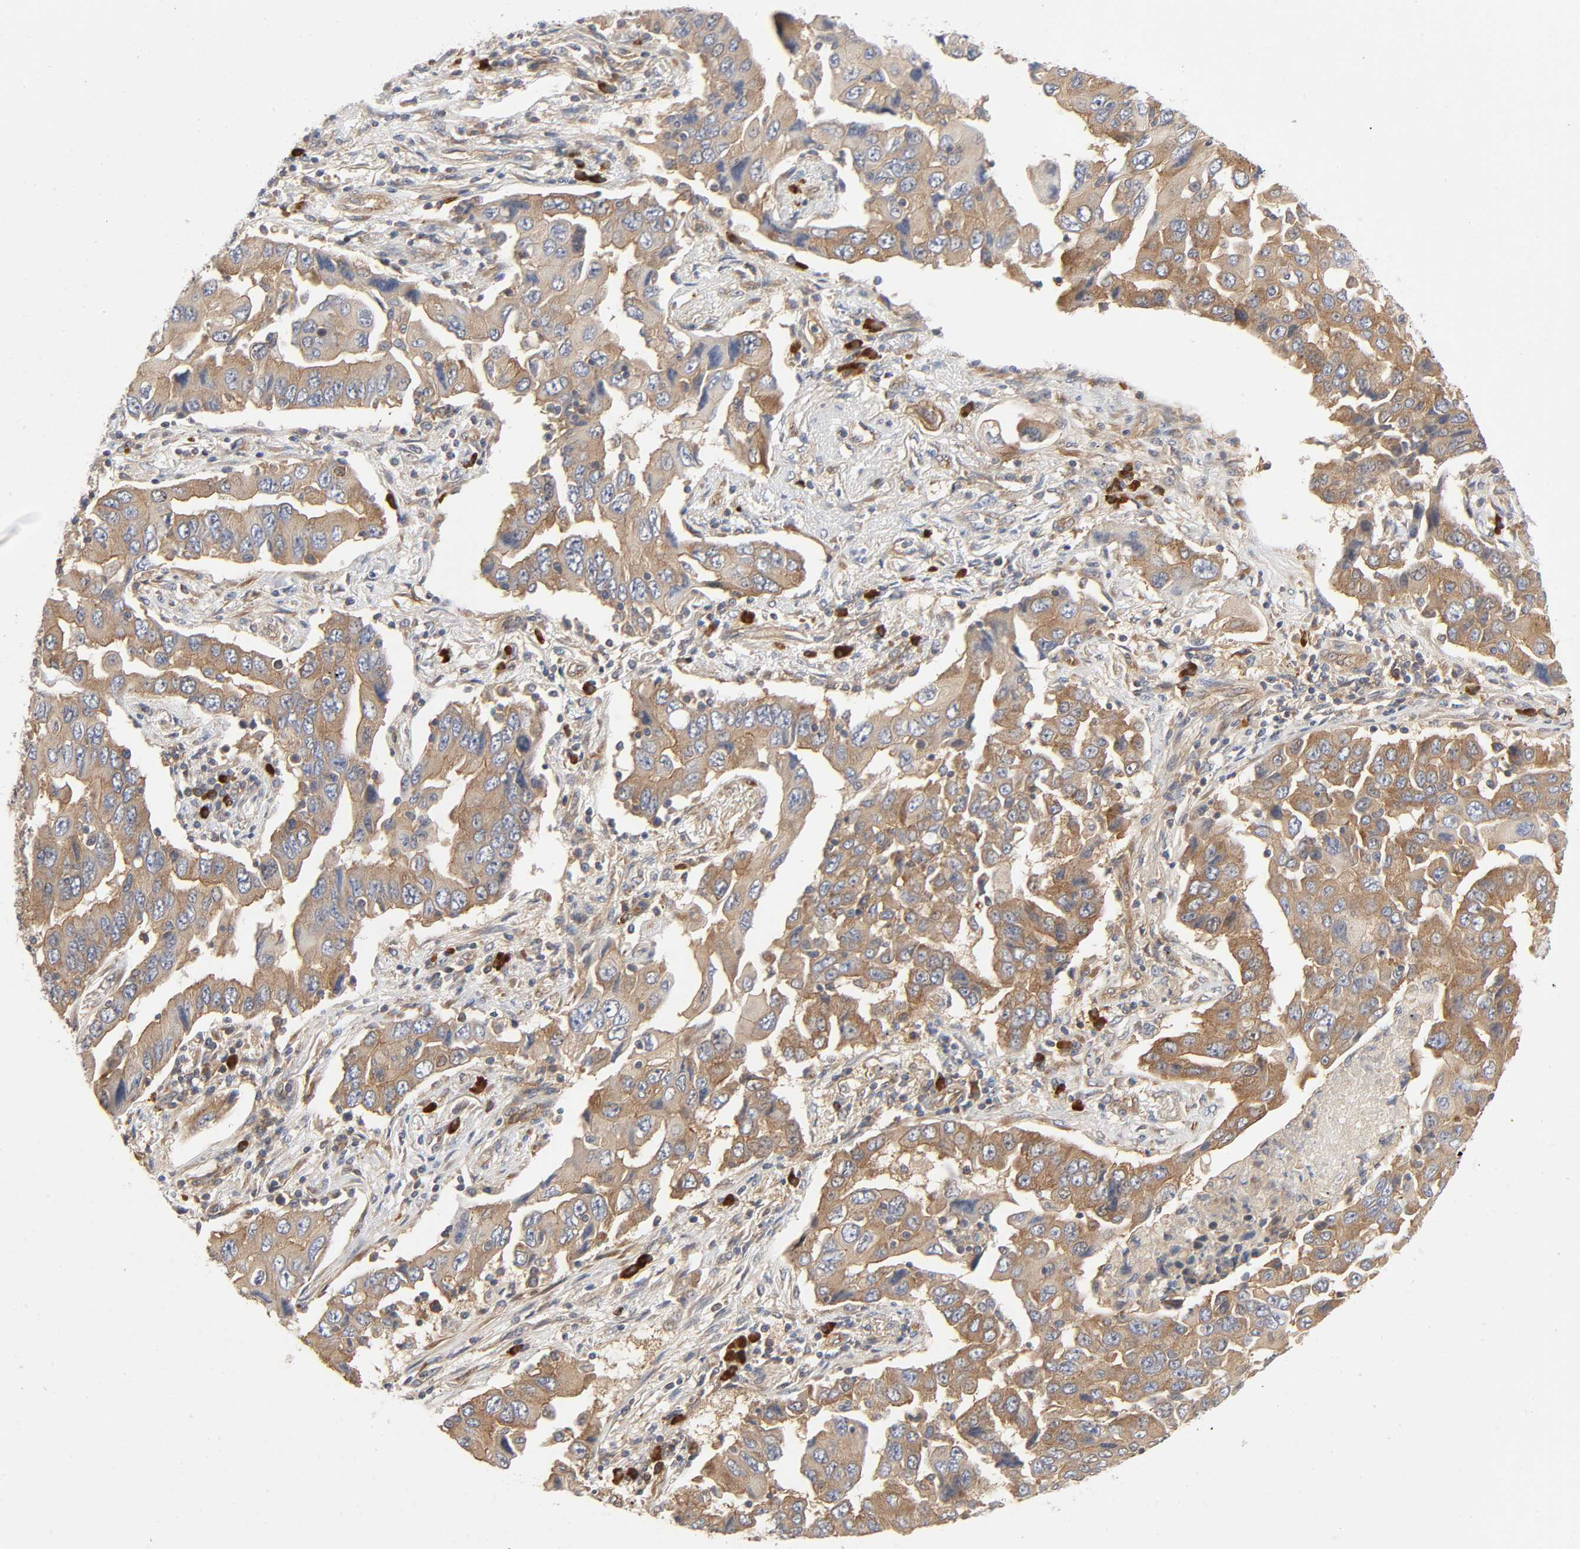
{"staining": {"intensity": "moderate", "quantity": ">75%", "location": "cytoplasmic/membranous"}, "tissue": "lung cancer", "cell_type": "Tumor cells", "image_type": "cancer", "snomed": [{"axis": "morphology", "description": "Adenocarcinoma, NOS"}, {"axis": "topography", "description": "Lung"}], "caption": "Immunohistochemical staining of lung cancer (adenocarcinoma) displays moderate cytoplasmic/membranous protein positivity in about >75% of tumor cells.", "gene": "SCHIP1", "patient": {"sex": "female", "age": 65}}